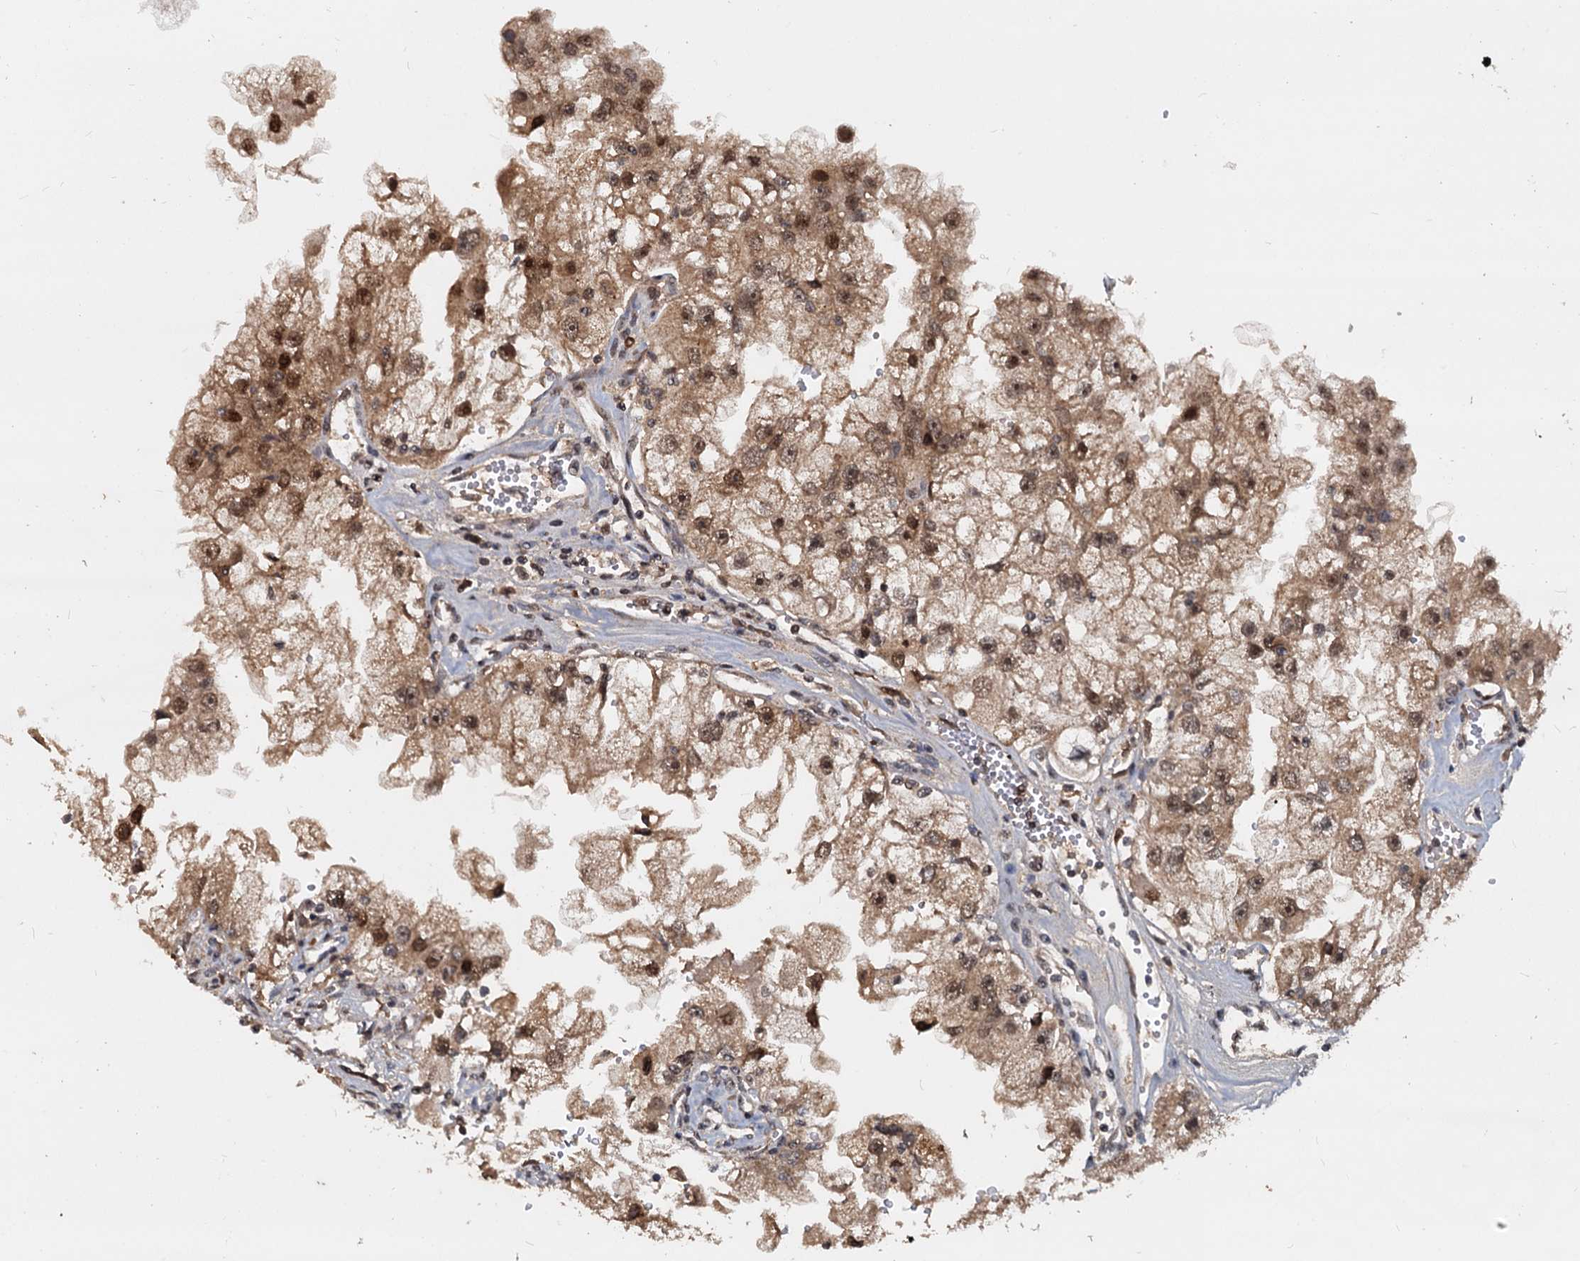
{"staining": {"intensity": "moderate", "quantity": ">75%", "location": "cytoplasmic/membranous,nuclear"}, "tissue": "renal cancer", "cell_type": "Tumor cells", "image_type": "cancer", "snomed": [{"axis": "morphology", "description": "Adenocarcinoma, NOS"}, {"axis": "topography", "description": "Kidney"}], "caption": "This histopathology image displays adenocarcinoma (renal) stained with immunohistochemistry (IHC) to label a protein in brown. The cytoplasmic/membranous and nuclear of tumor cells show moderate positivity for the protein. Nuclei are counter-stained blue.", "gene": "FAM216B", "patient": {"sex": "male", "age": 63}}